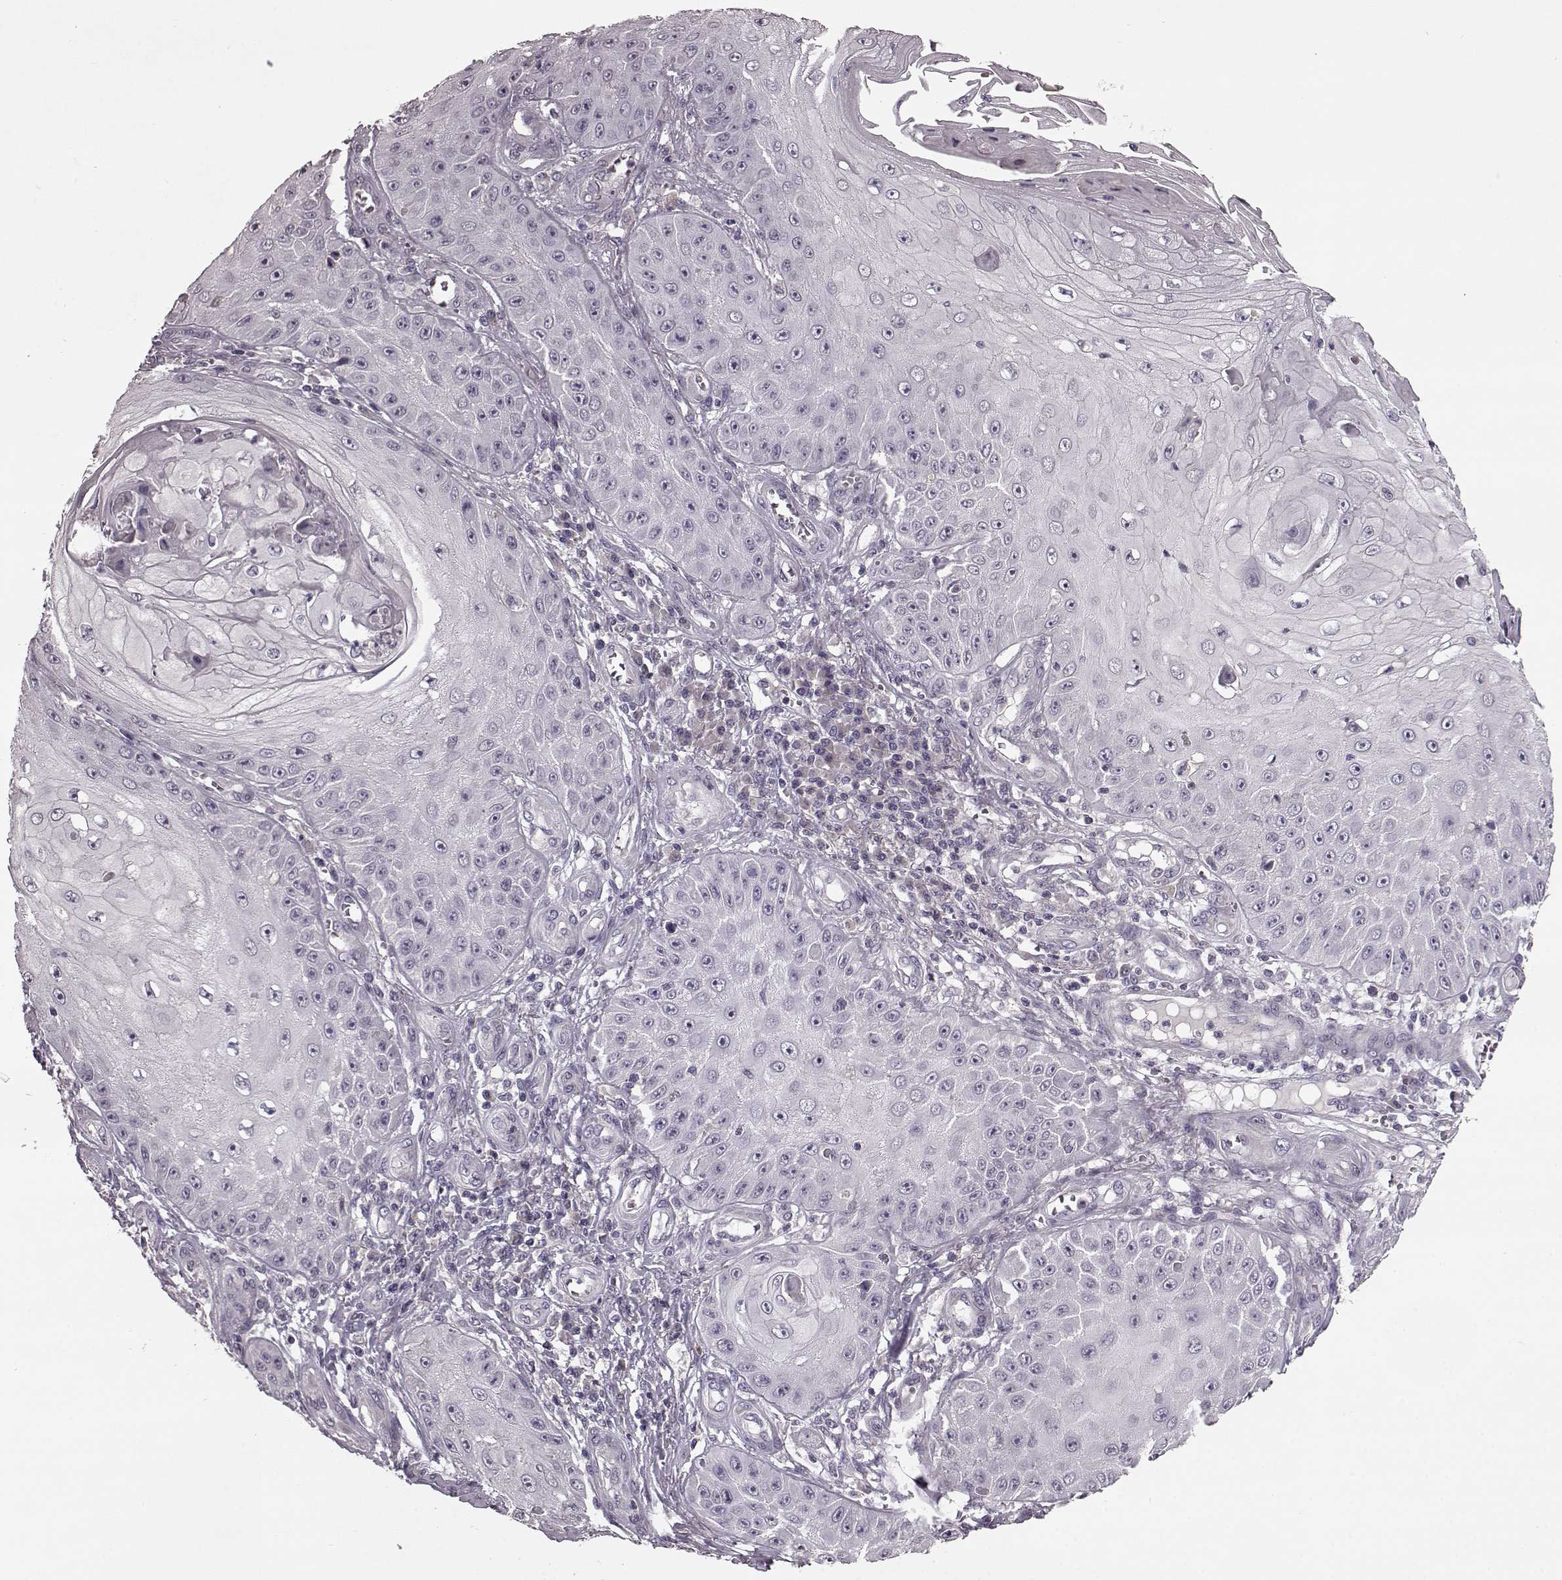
{"staining": {"intensity": "negative", "quantity": "none", "location": "none"}, "tissue": "skin cancer", "cell_type": "Tumor cells", "image_type": "cancer", "snomed": [{"axis": "morphology", "description": "Squamous cell carcinoma, NOS"}, {"axis": "topography", "description": "Skin"}], "caption": "Immunohistochemical staining of squamous cell carcinoma (skin) exhibits no significant expression in tumor cells.", "gene": "SLC52A3", "patient": {"sex": "male", "age": 70}}